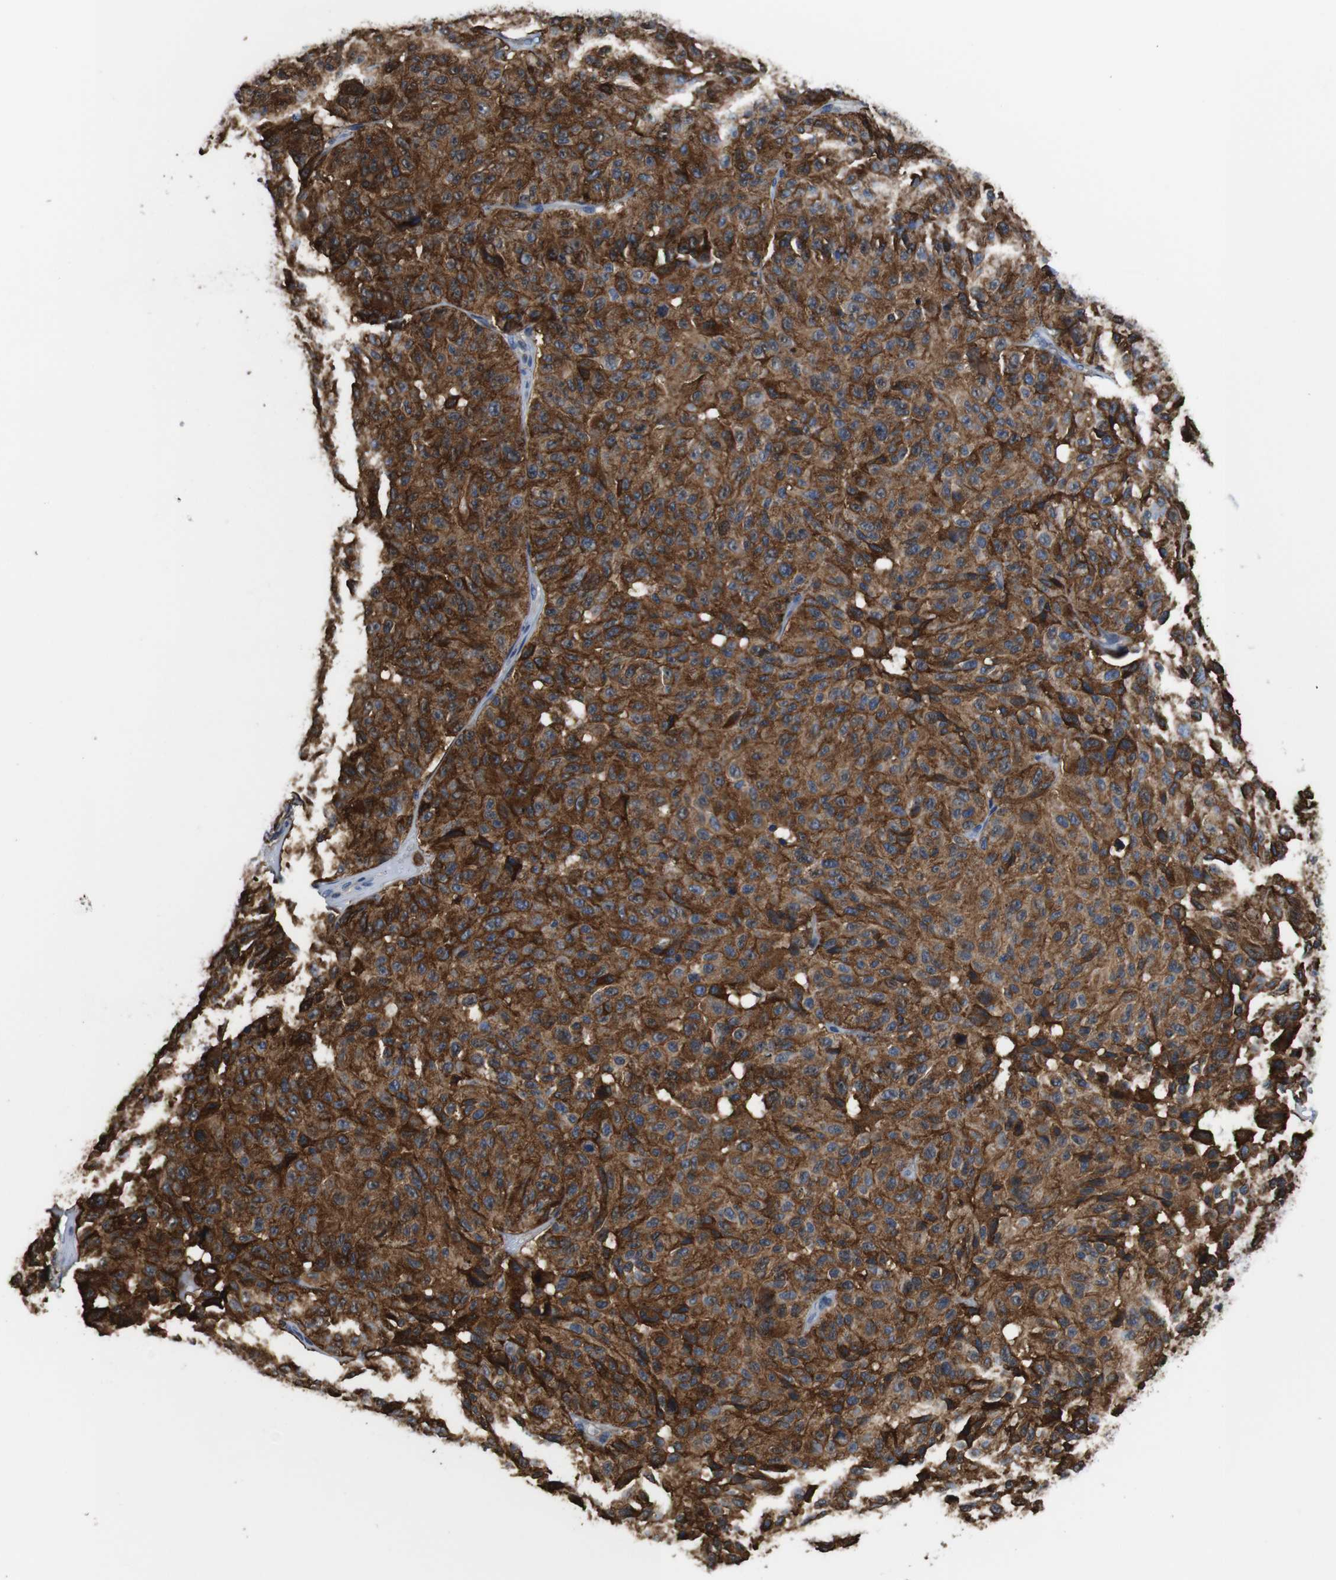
{"staining": {"intensity": "strong", "quantity": ">75%", "location": "cytoplasmic/membranous"}, "tissue": "melanoma", "cell_type": "Tumor cells", "image_type": "cancer", "snomed": [{"axis": "morphology", "description": "Malignant melanoma, NOS"}, {"axis": "topography", "description": "Skin"}], "caption": "The immunohistochemical stain shows strong cytoplasmic/membranous staining in tumor cells of melanoma tissue. (DAB IHC with brightfield microscopy, high magnification).", "gene": "ANXA1", "patient": {"sex": "female", "age": 46}}